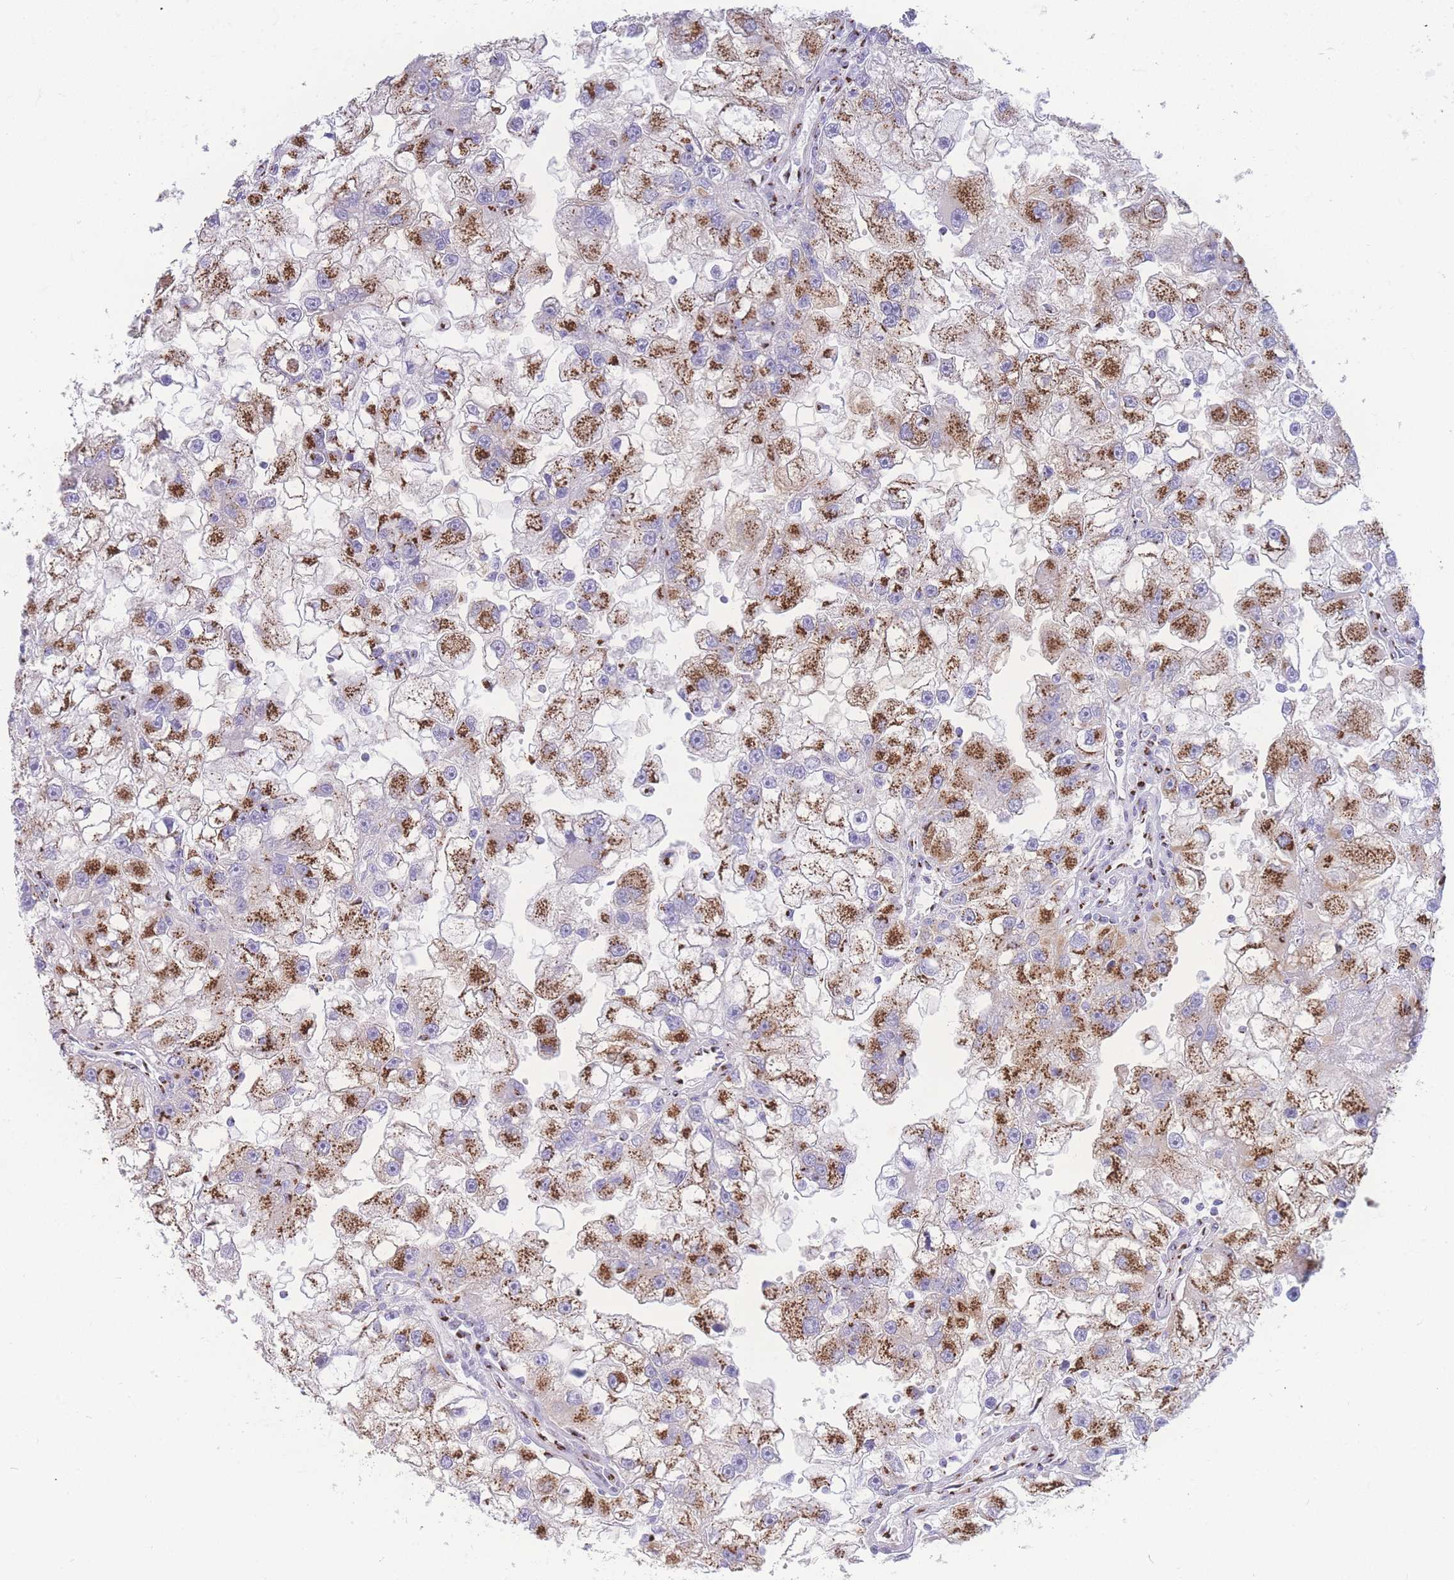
{"staining": {"intensity": "moderate", "quantity": ">75%", "location": "cytoplasmic/membranous"}, "tissue": "renal cancer", "cell_type": "Tumor cells", "image_type": "cancer", "snomed": [{"axis": "morphology", "description": "Adenocarcinoma, NOS"}, {"axis": "topography", "description": "Kidney"}], "caption": "Immunohistochemistry (IHC) of renal adenocarcinoma displays medium levels of moderate cytoplasmic/membranous expression in approximately >75% of tumor cells.", "gene": "GOLM2", "patient": {"sex": "male", "age": 63}}